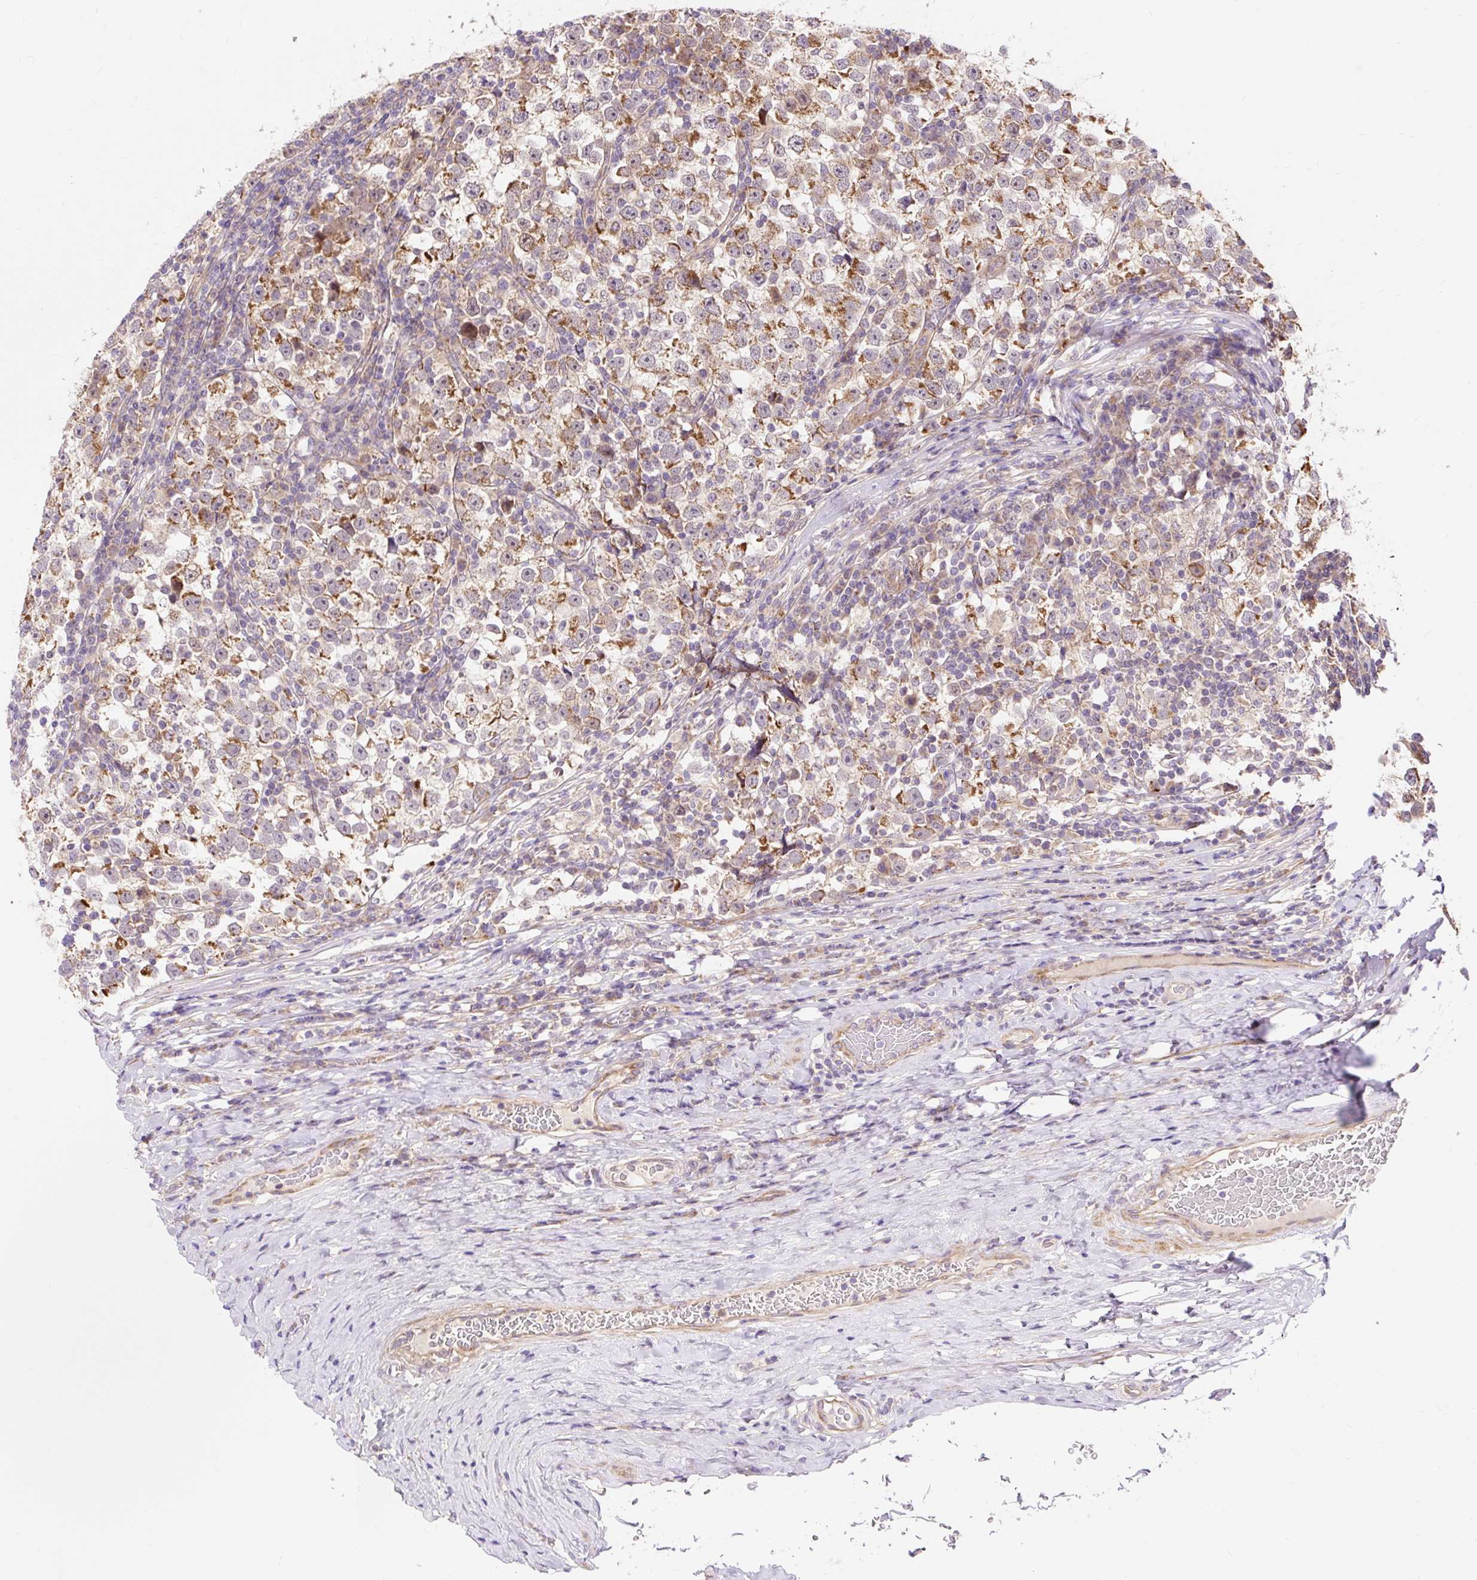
{"staining": {"intensity": "moderate", "quantity": ">75%", "location": "cytoplasmic/membranous"}, "tissue": "testis cancer", "cell_type": "Tumor cells", "image_type": "cancer", "snomed": [{"axis": "morphology", "description": "Normal tissue, NOS"}, {"axis": "morphology", "description": "Seminoma, NOS"}, {"axis": "topography", "description": "Testis"}], "caption": "About >75% of tumor cells in testis seminoma reveal moderate cytoplasmic/membranous protein staining as visualized by brown immunohistochemical staining.", "gene": "TRIAP1", "patient": {"sex": "male", "age": 43}}